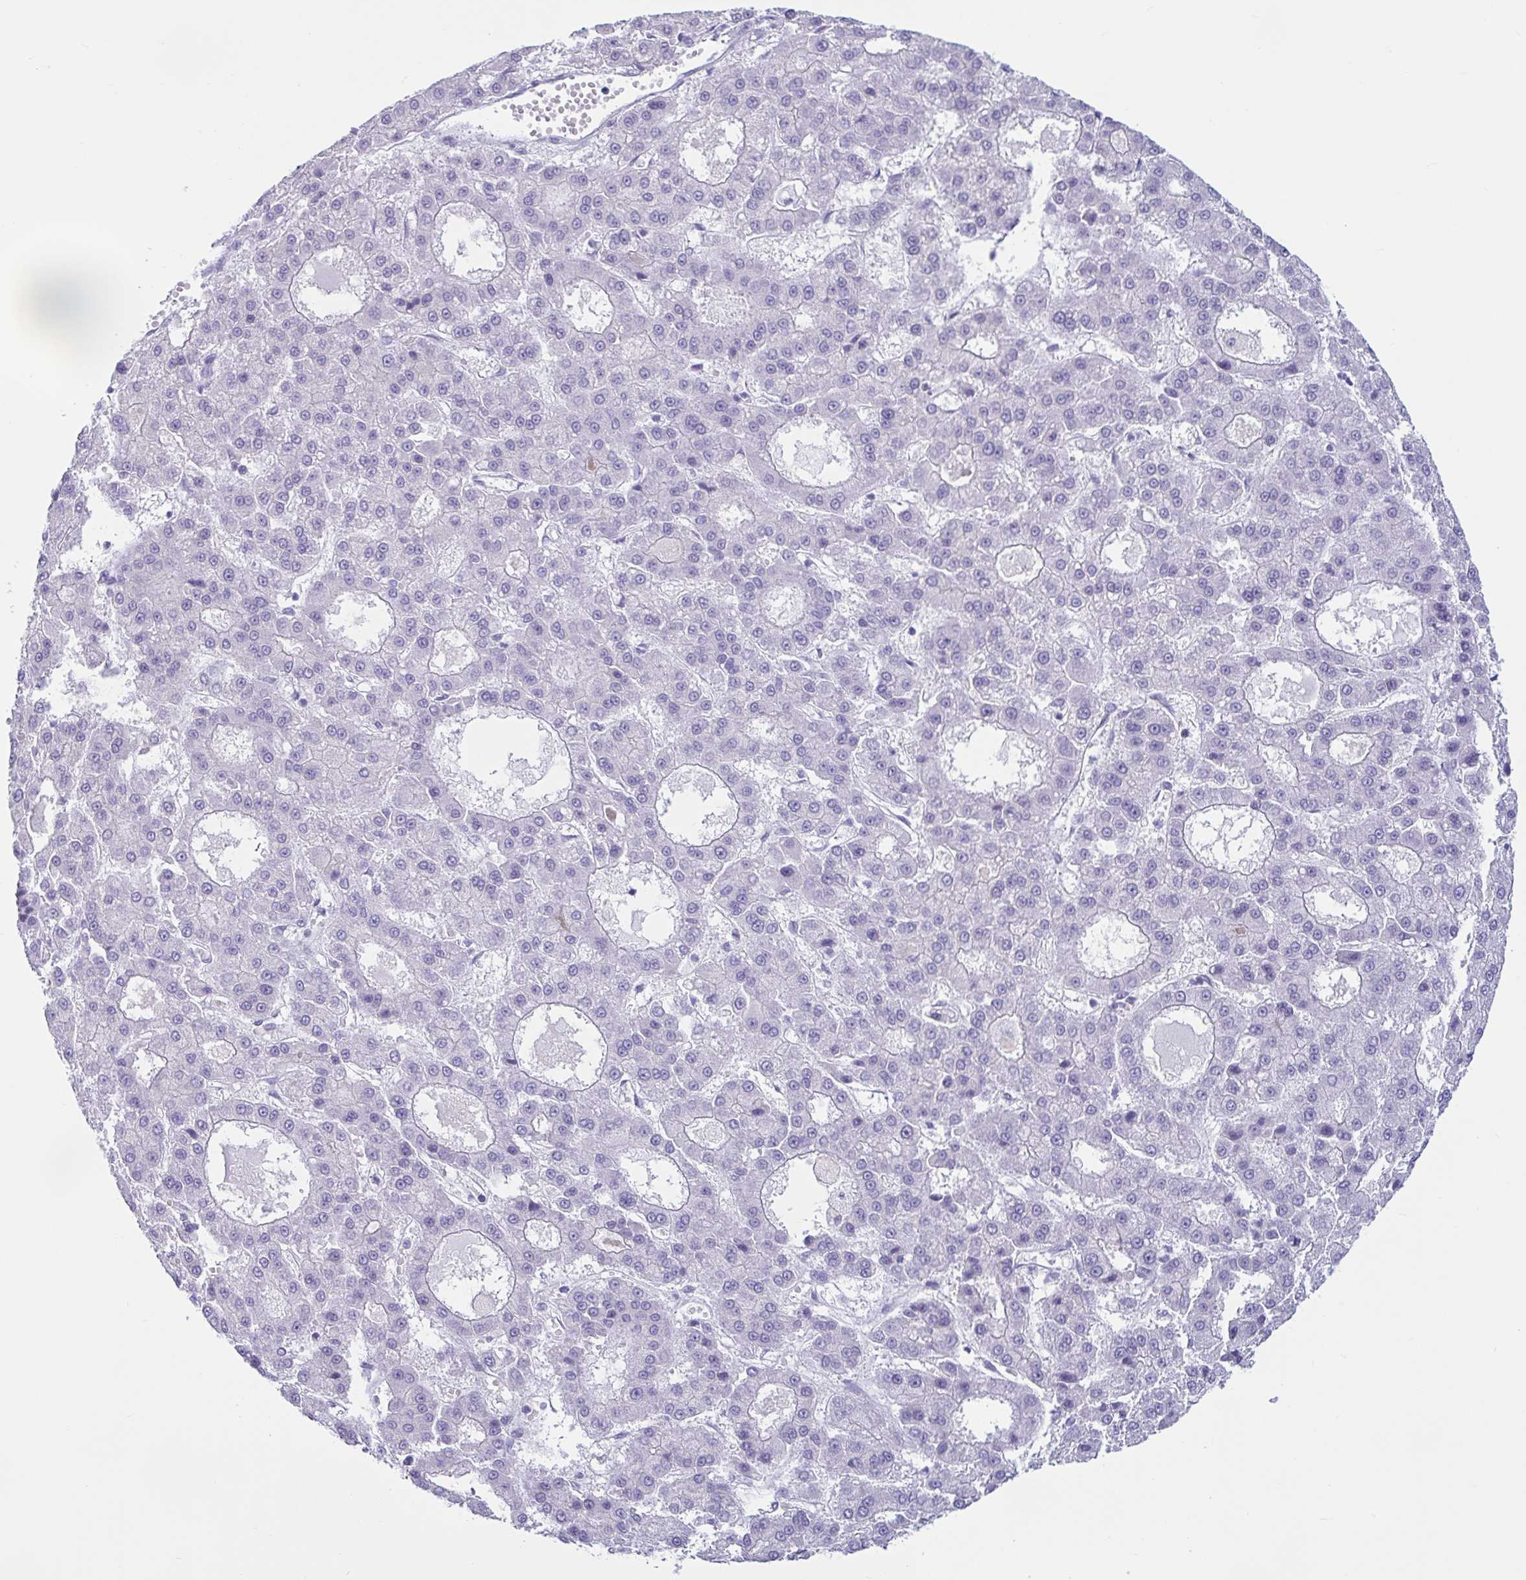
{"staining": {"intensity": "negative", "quantity": "none", "location": "none"}, "tissue": "liver cancer", "cell_type": "Tumor cells", "image_type": "cancer", "snomed": [{"axis": "morphology", "description": "Carcinoma, Hepatocellular, NOS"}, {"axis": "topography", "description": "Liver"}], "caption": "Immunohistochemical staining of liver cancer (hepatocellular carcinoma) reveals no significant expression in tumor cells.", "gene": "TNNI2", "patient": {"sex": "male", "age": 70}}